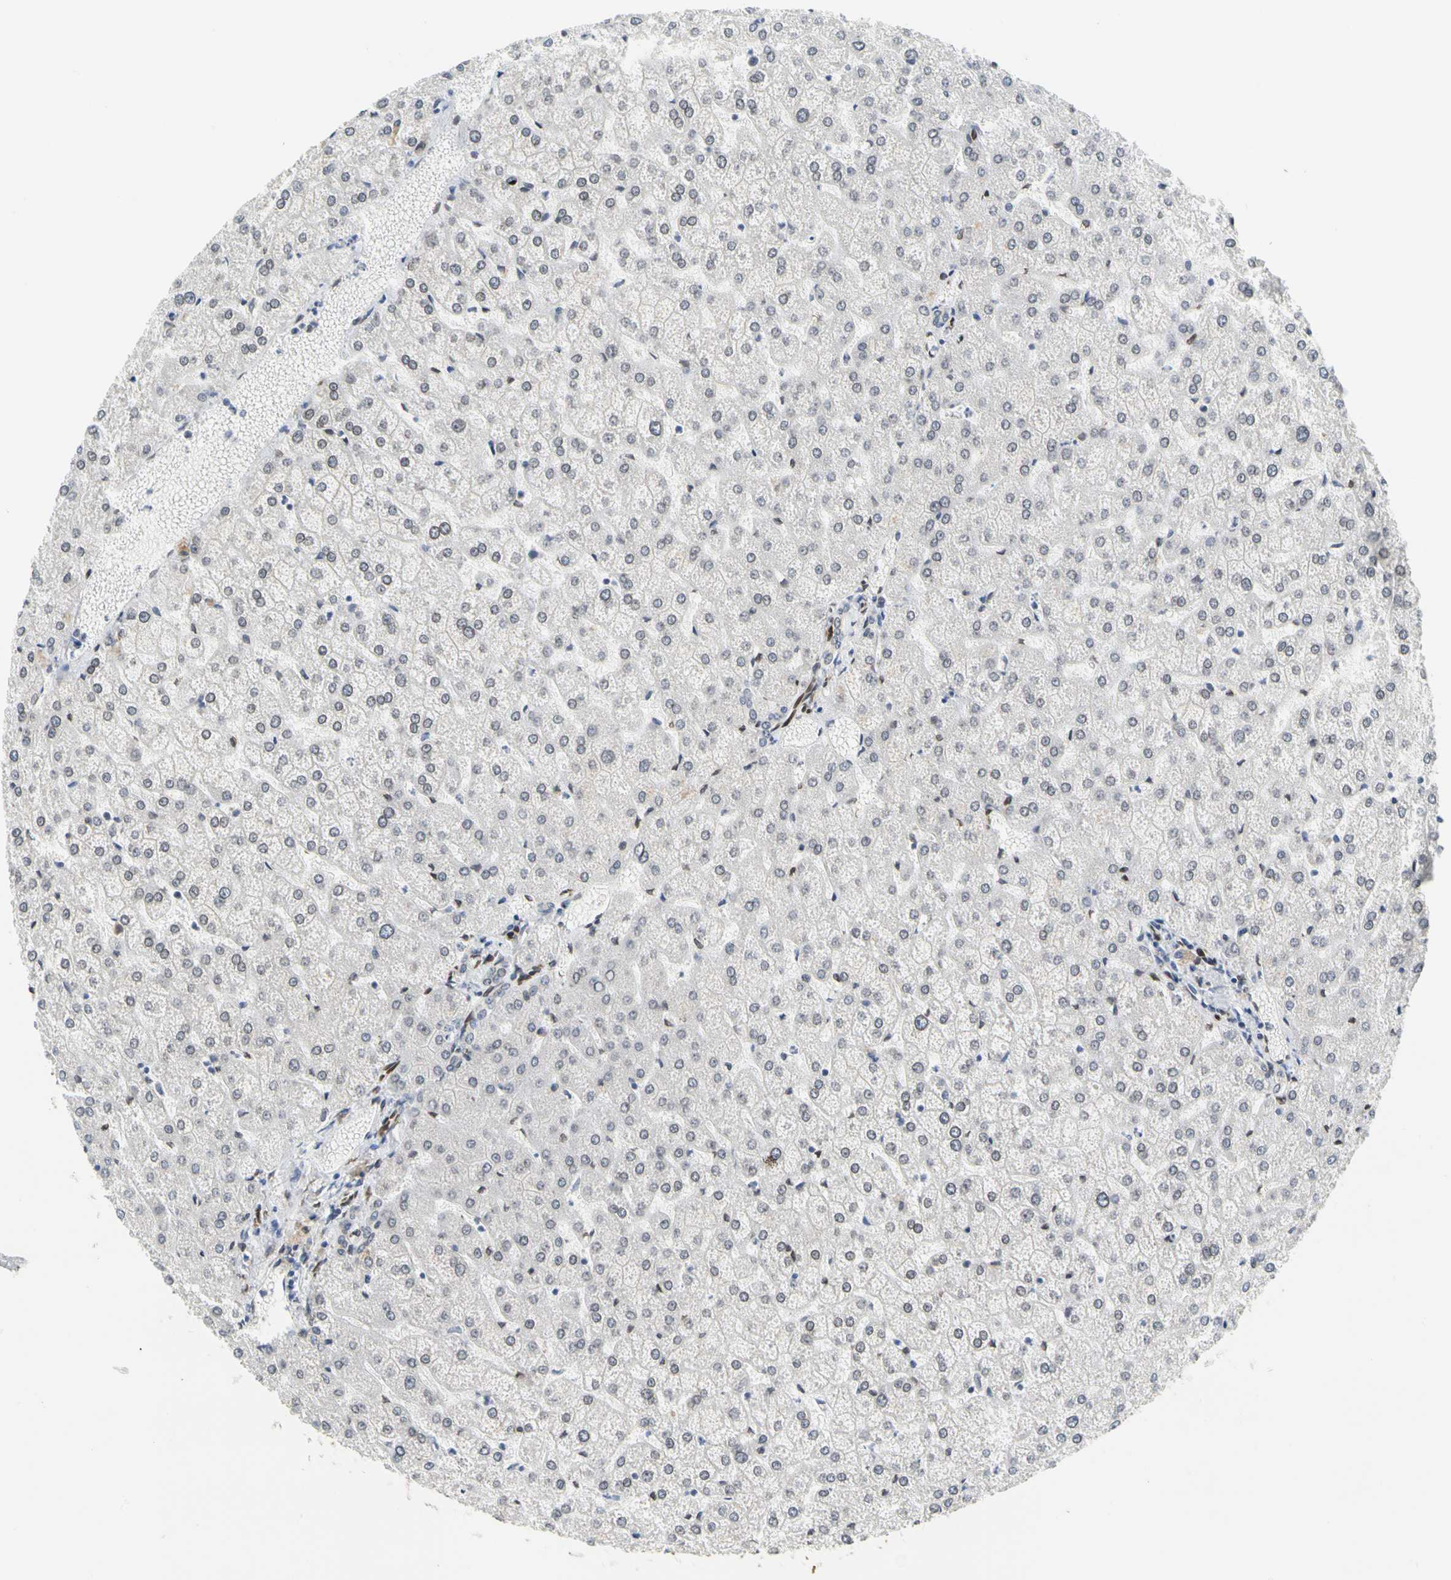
{"staining": {"intensity": "negative", "quantity": "none", "location": "none"}, "tissue": "liver", "cell_type": "Cholangiocytes", "image_type": "normal", "snomed": [{"axis": "morphology", "description": "Normal tissue, NOS"}, {"axis": "topography", "description": "Liver"}], "caption": "High power microscopy photomicrograph of an IHC histopathology image of normal liver, revealing no significant expression in cholangiocytes.", "gene": "SUN1", "patient": {"sex": "female", "age": 32}}